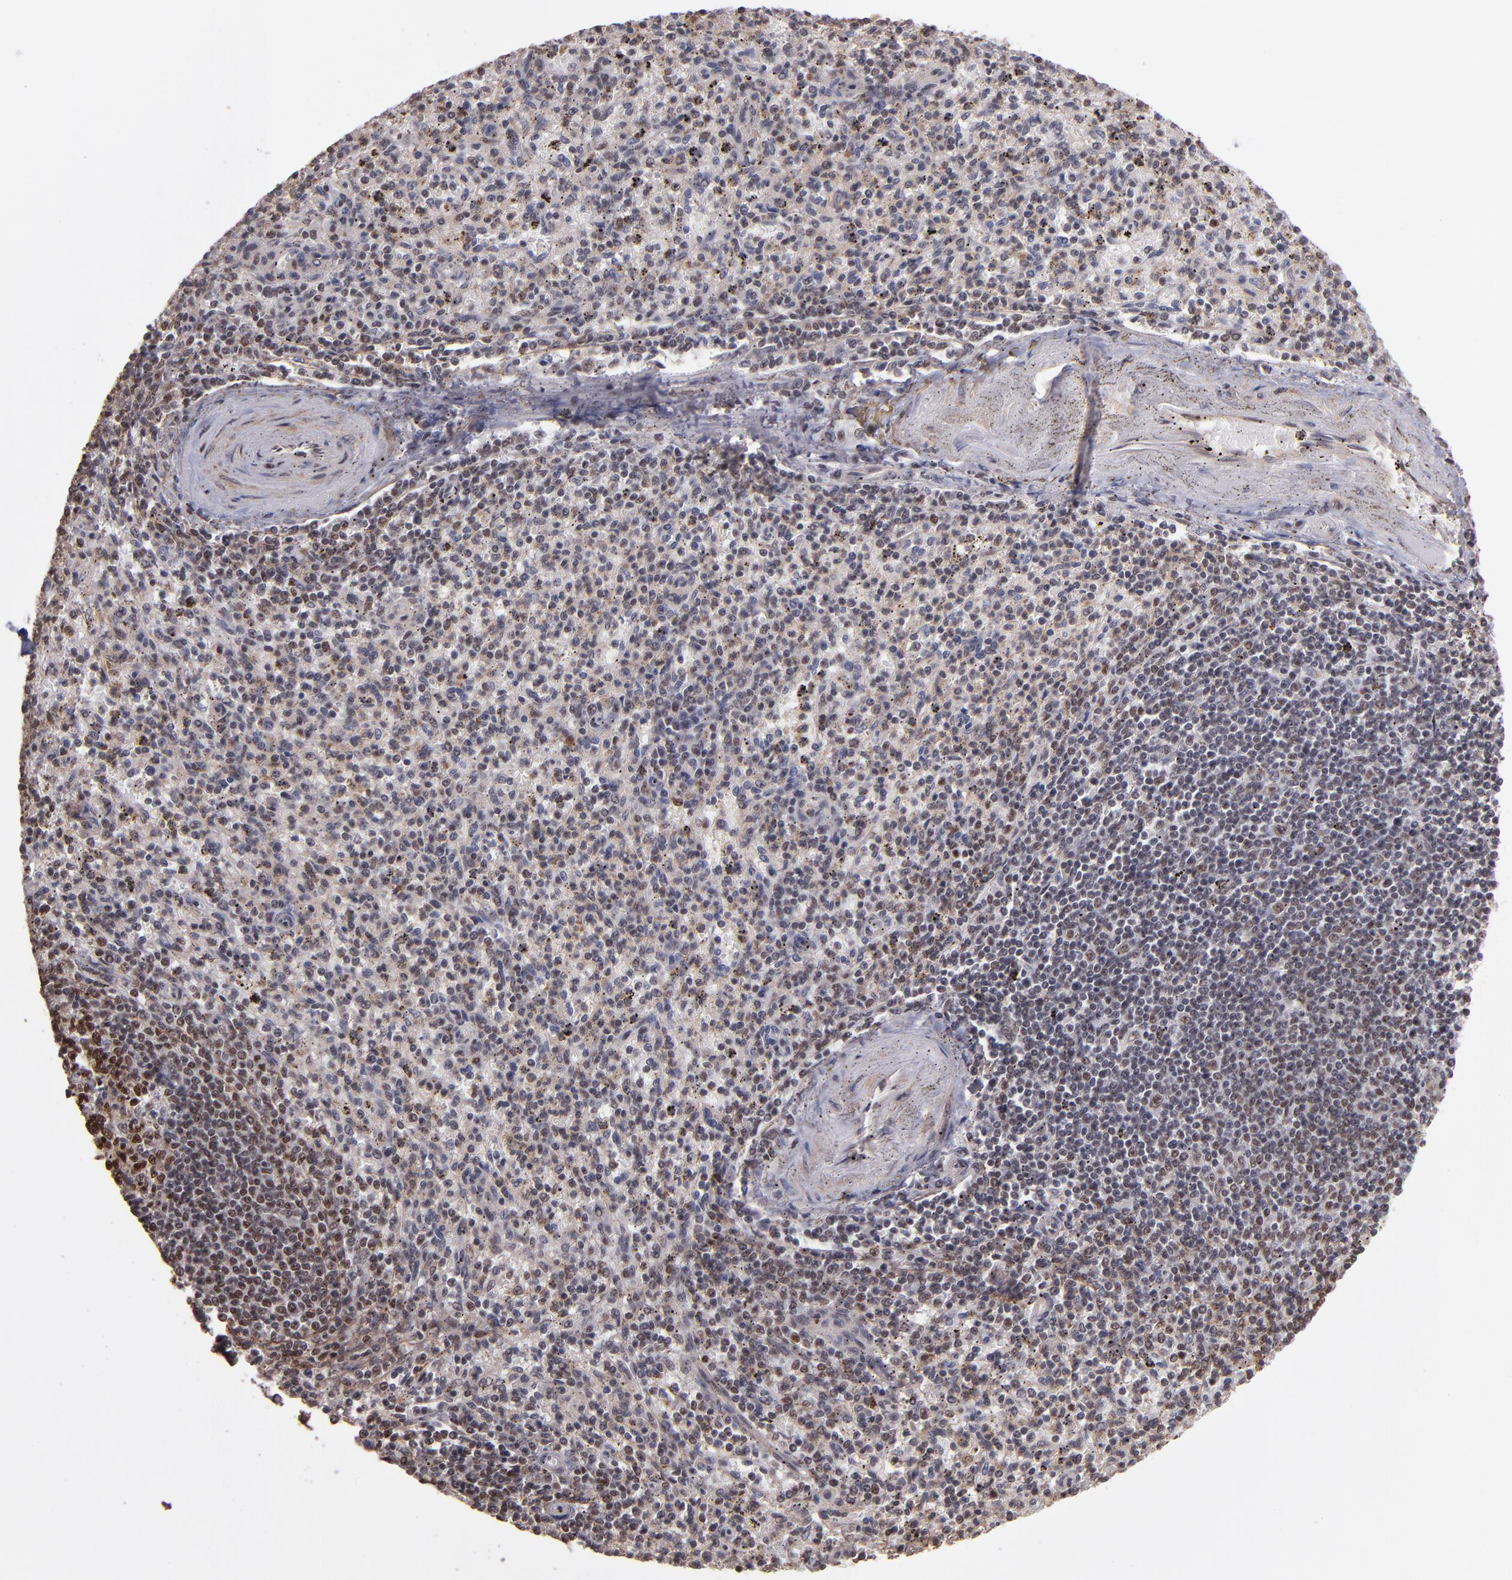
{"staining": {"intensity": "weak", "quantity": "<25%", "location": "nuclear"}, "tissue": "spleen", "cell_type": "Cells in red pulp", "image_type": "normal", "snomed": [{"axis": "morphology", "description": "Normal tissue, NOS"}, {"axis": "topography", "description": "Spleen"}], "caption": "Photomicrograph shows no protein expression in cells in red pulp of normal spleen.", "gene": "TERF2", "patient": {"sex": "male", "age": 72}}